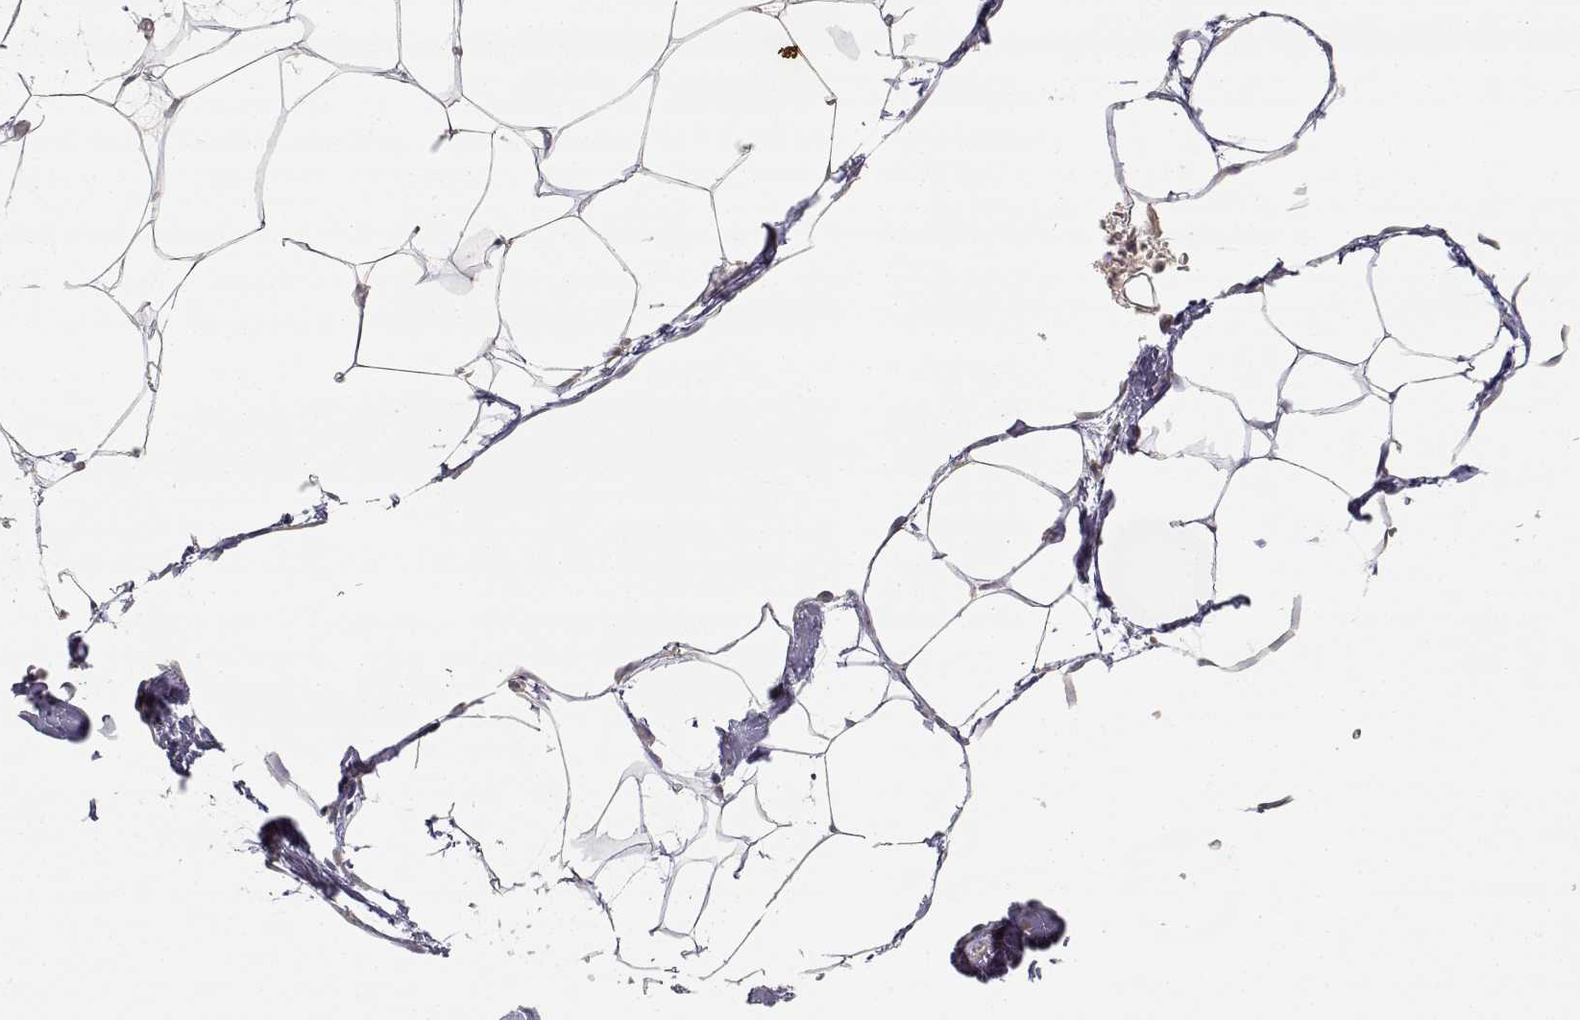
{"staining": {"intensity": "negative", "quantity": "none", "location": "none"}, "tissue": "adipose tissue", "cell_type": "Adipocytes", "image_type": "normal", "snomed": [{"axis": "morphology", "description": "Normal tissue, NOS"}, {"axis": "topography", "description": "Adipose tissue"}], "caption": "Immunohistochemical staining of unremarkable adipose tissue reveals no significant staining in adipocytes.", "gene": "RAD51", "patient": {"sex": "male", "age": 57}}